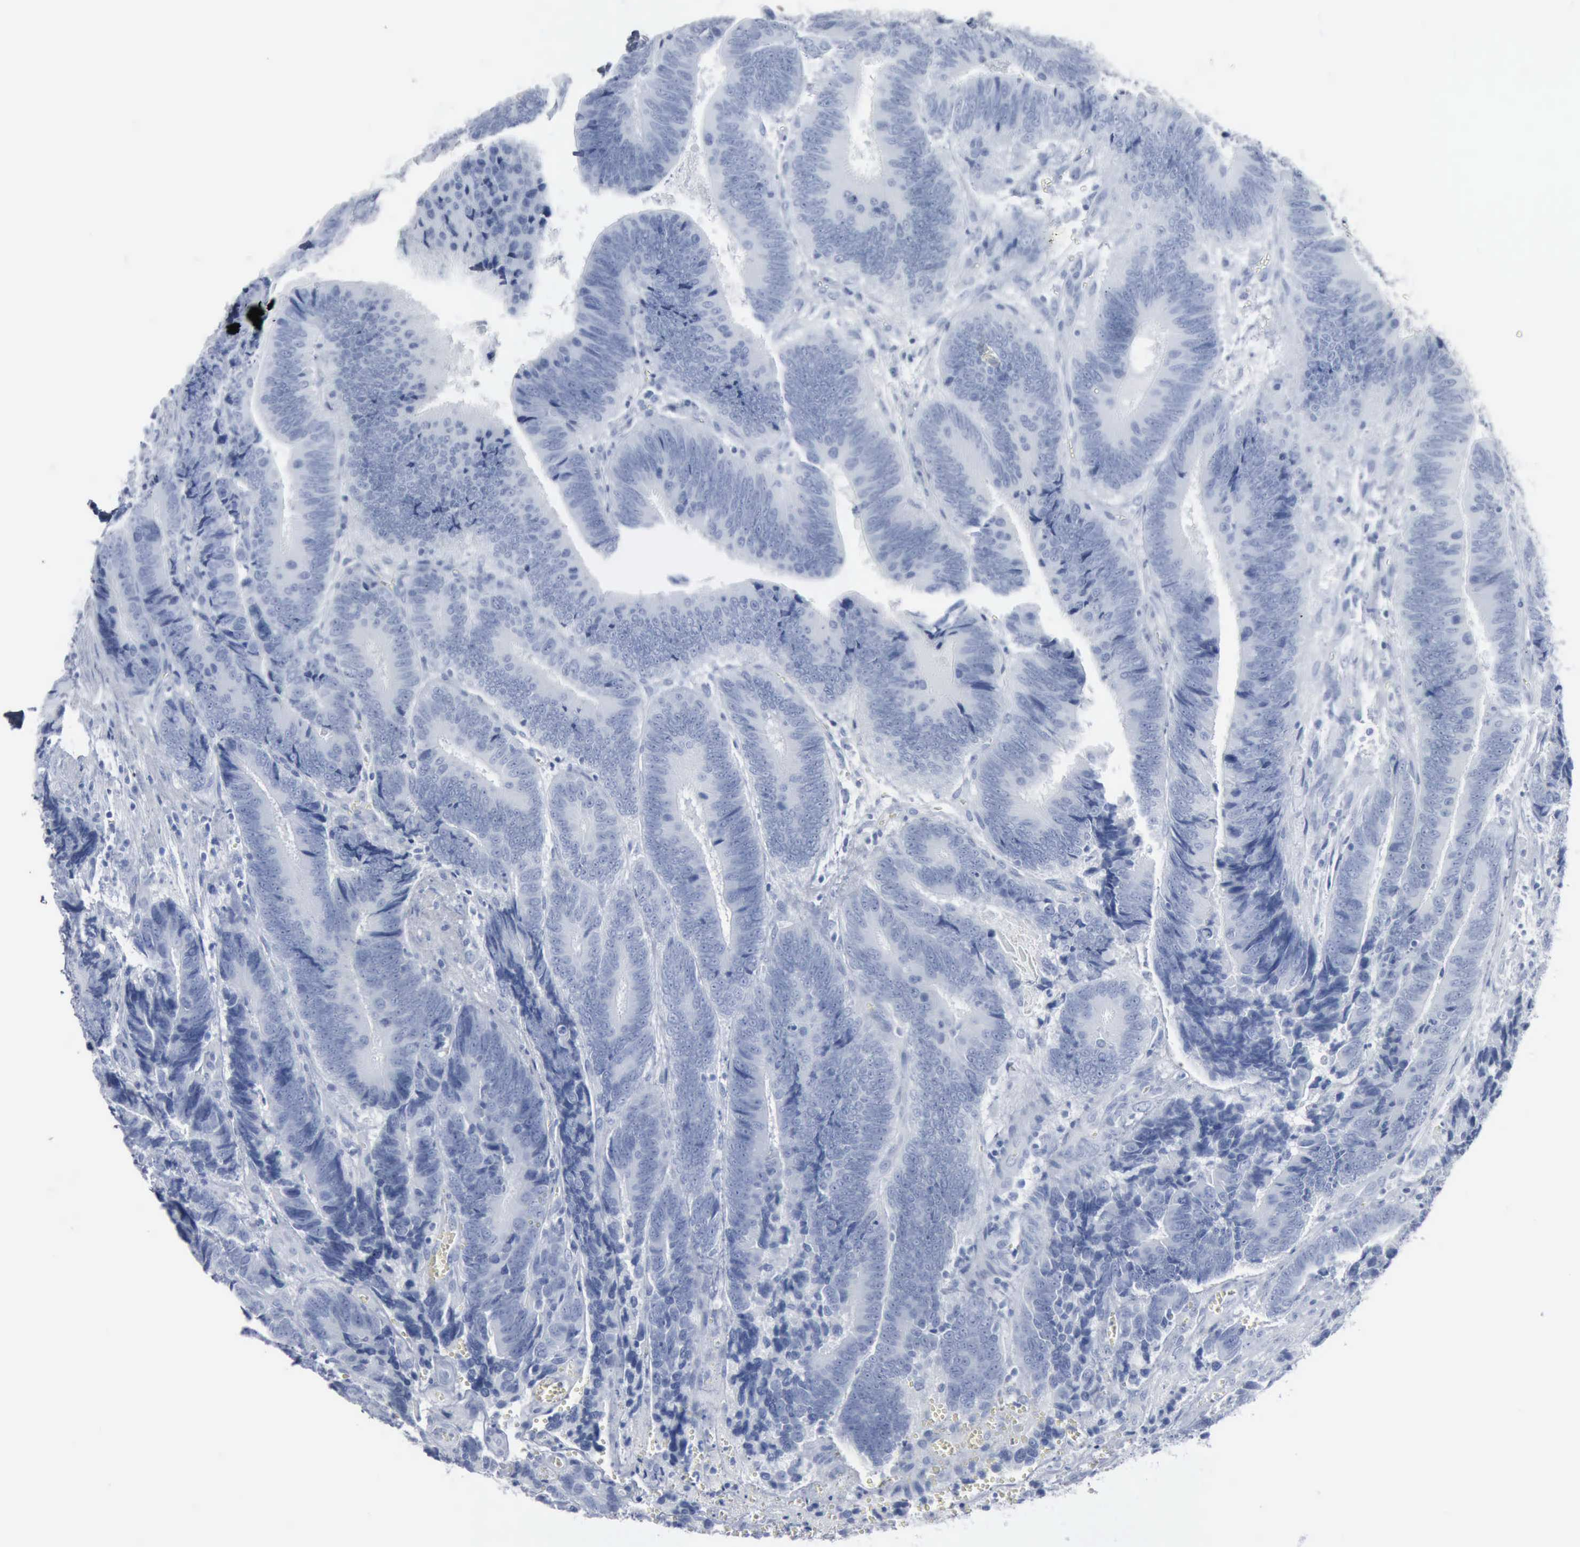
{"staining": {"intensity": "negative", "quantity": "none", "location": "none"}, "tissue": "colorectal cancer", "cell_type": "Tumor cells", "image_type": "cancer", "snomed": [{"axis": "morphology", "description": "Adenocarcinoma, NOS"}, {"axis": "topography", "description": "Colon"}], "caption": "Immunohistochemical staining of colorectal cancer (adenocarcinoma) exhibits no significant staining in tumor cells.", "gene": "DMD", "patient": {"sex": "male", "age": 72}}